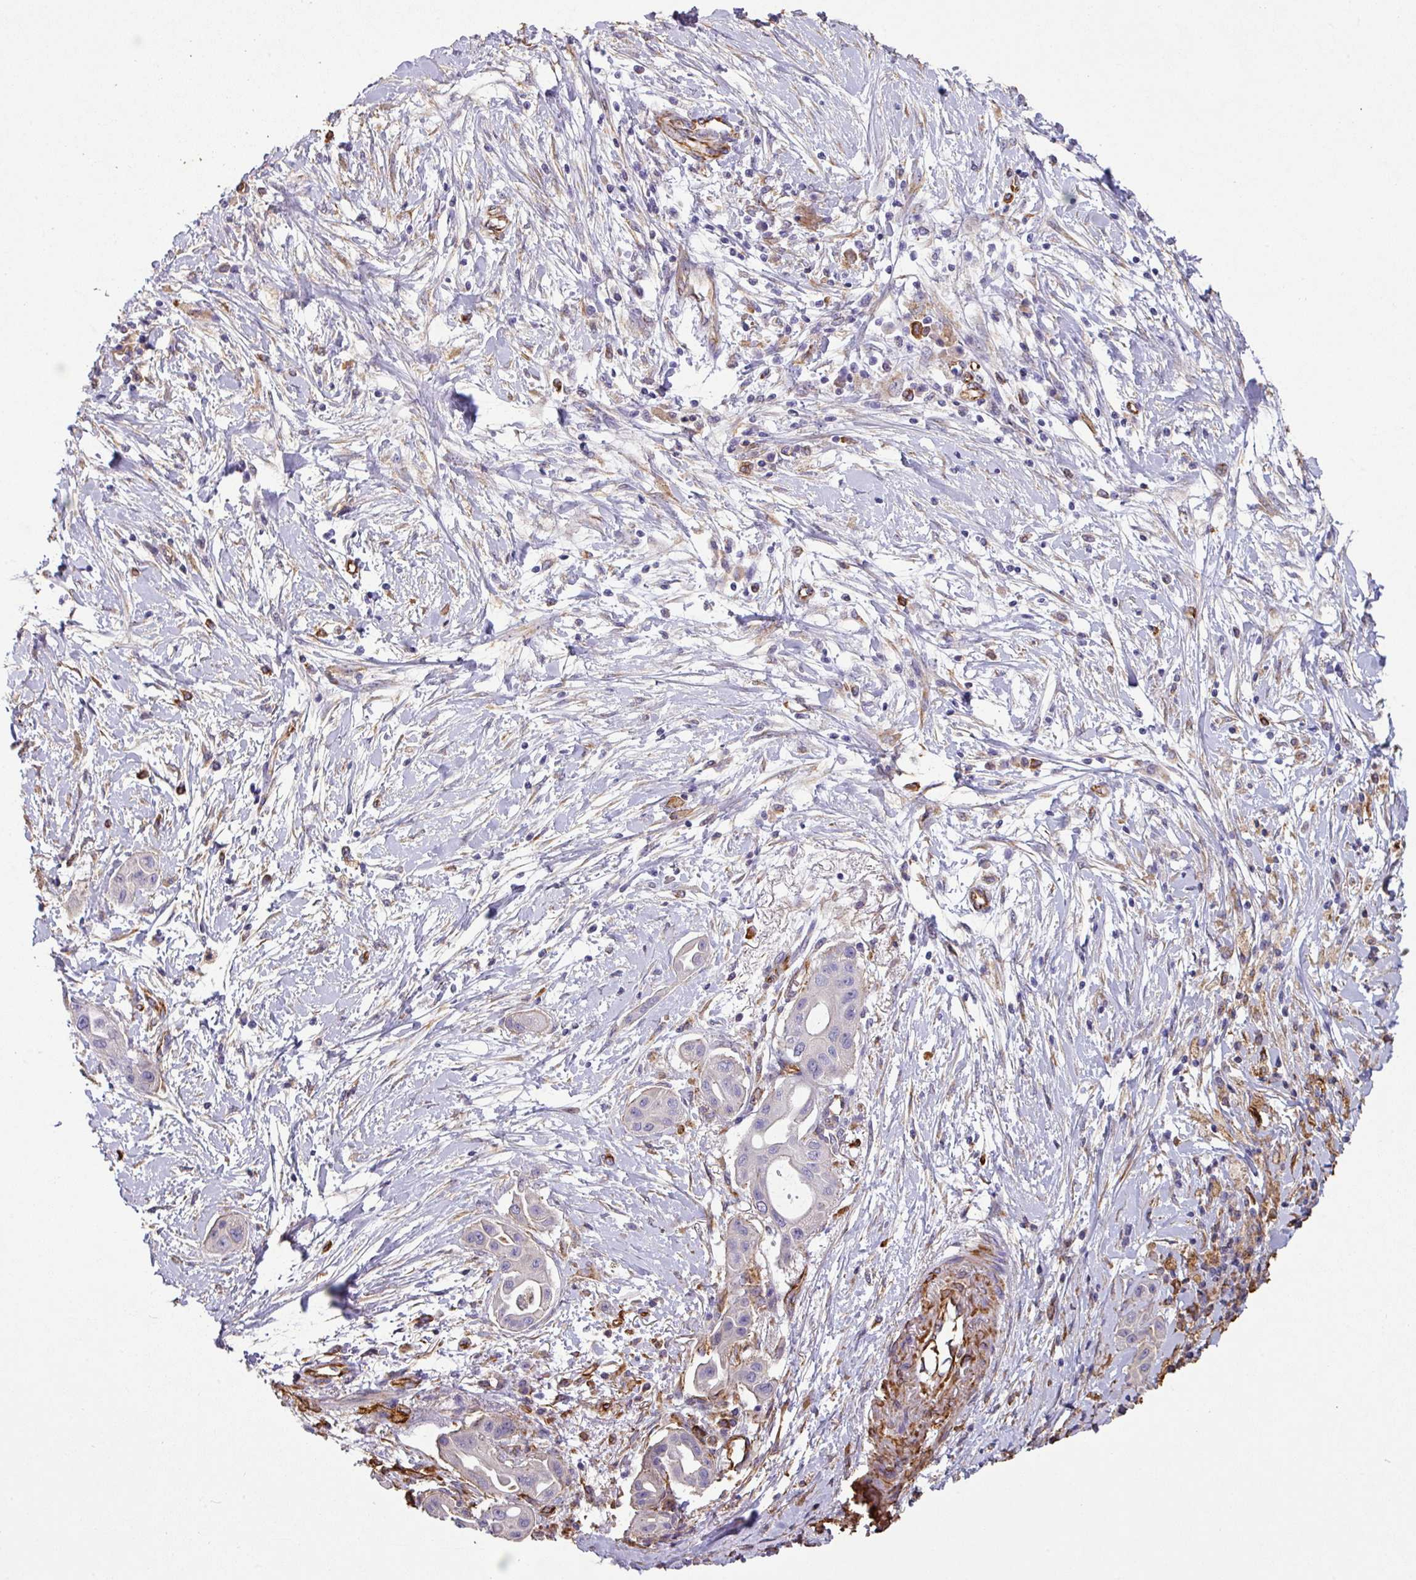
{"staining": {"intensity": "negative", "quantity": "none", "location": "none"}, "tissue": "pancreatic cancer", "cell_type": "Tumor cells", "image_type": "cancer", "snomed": [{"axis": "morphology", "description": "Adenocarcinoma, NOS"}, {"axis": "topography", "description": "Pancreas"}], "caption": "IHC of human adenocarcinoma (pancreatic) exhibits no expression in tumor cells. Brightfield microscopy of immunohistochemistry stained with DAB (3,3'-diaminobenzidine) (brown) and hematoxylin (blue), captured at high magnification.", "gene": "ZNF280C", "patient": {"sex": "male", "age": 68}}